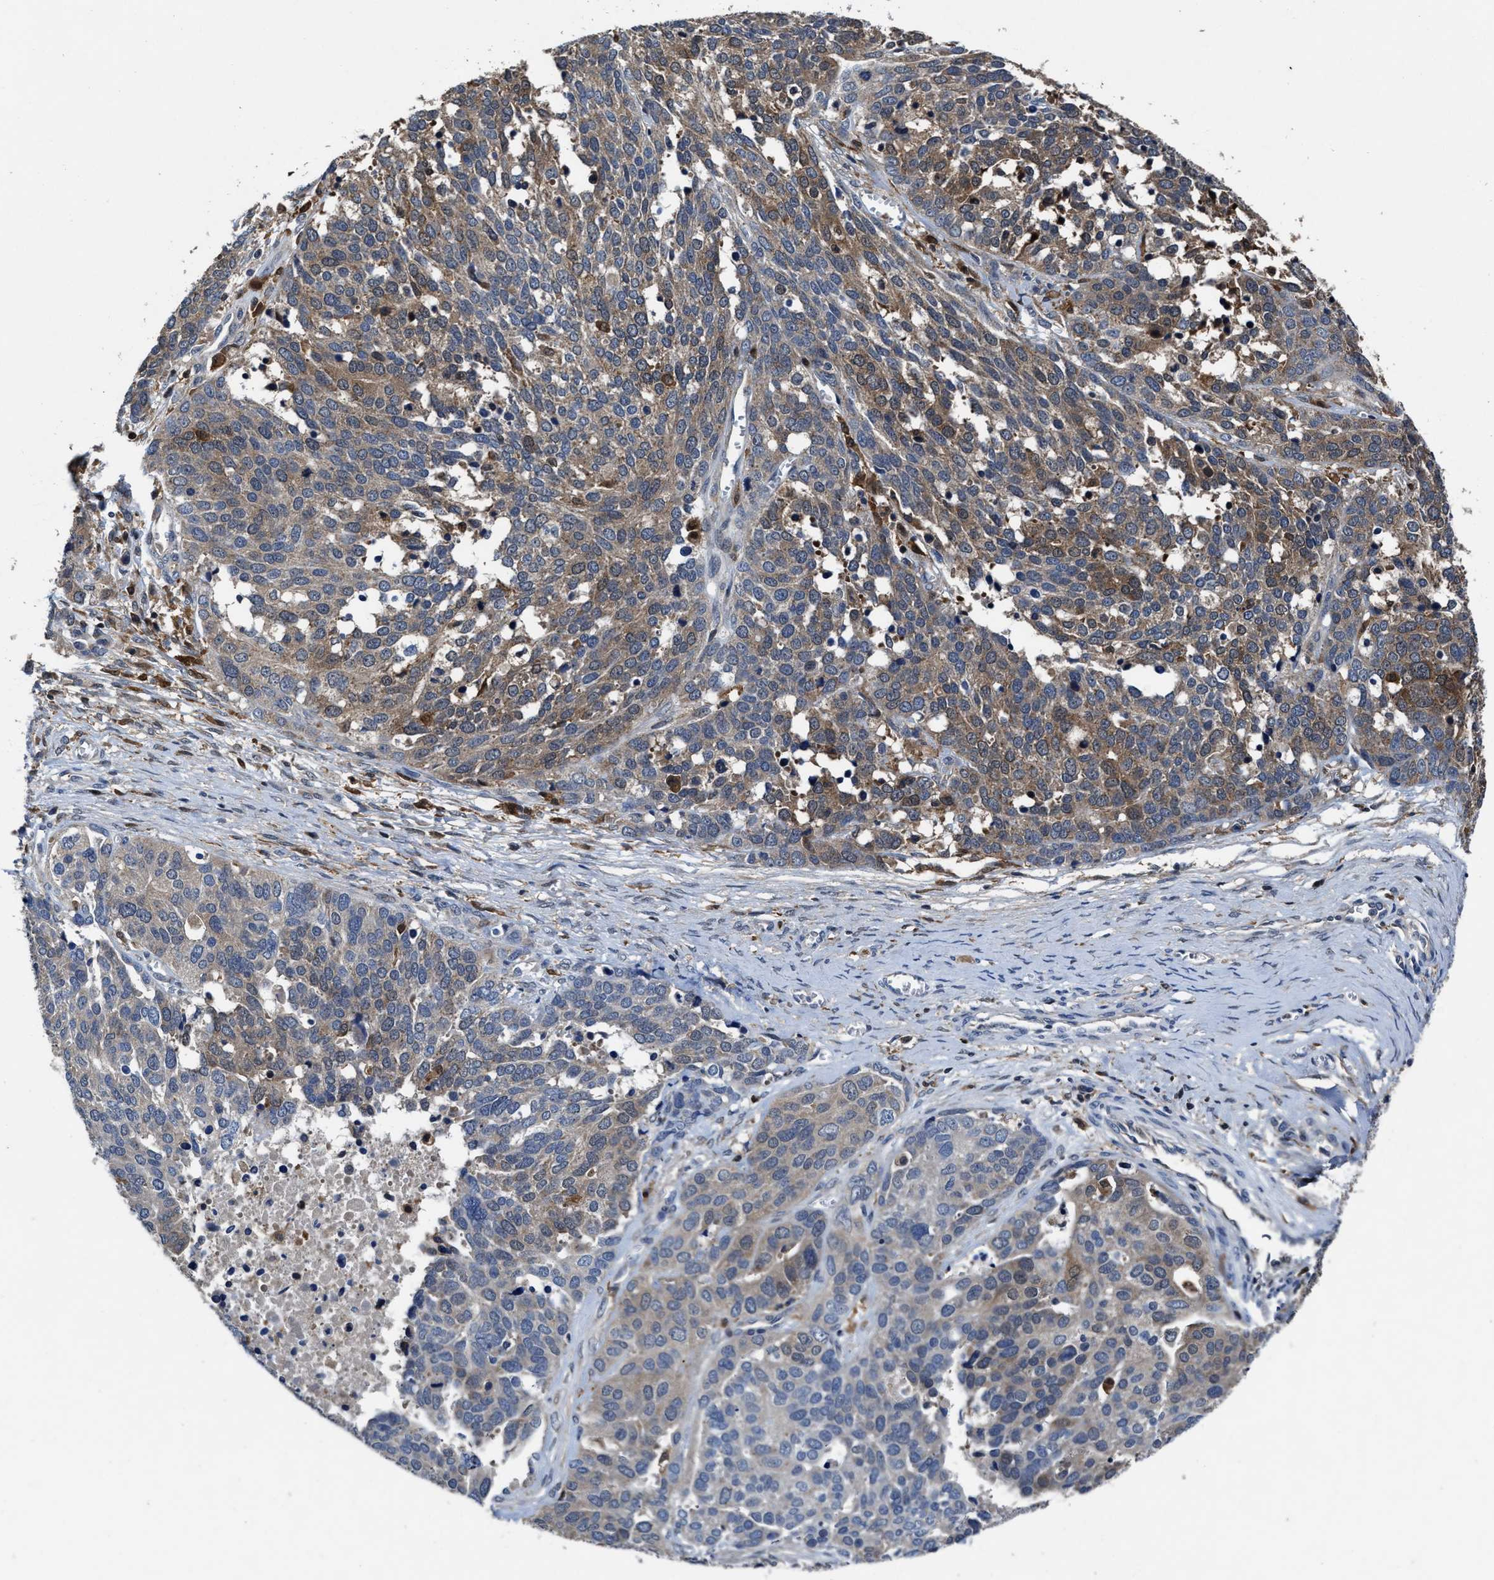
{"staining": {"intensity": "moderate", "quantity": "25%-75%", "location": "cytoplasmic/membranous"}, "tissue": "ovarian cancer", "cell_type": "Tumor cells", "image_type": "cancer", "snomed": [{"axis": "morphology", "description": "Cystadenocarcinoma, serous, NOS"}, {"axis": "topography", "description": "Ovary"}], "caption": "Moderate cytoplasmic/membranous protein expression is seen in approximately 25%-75% of tumor cells in ovarian cancer.", "gene": "RGS10", "patient": {"sex": "female", "age": 44}}